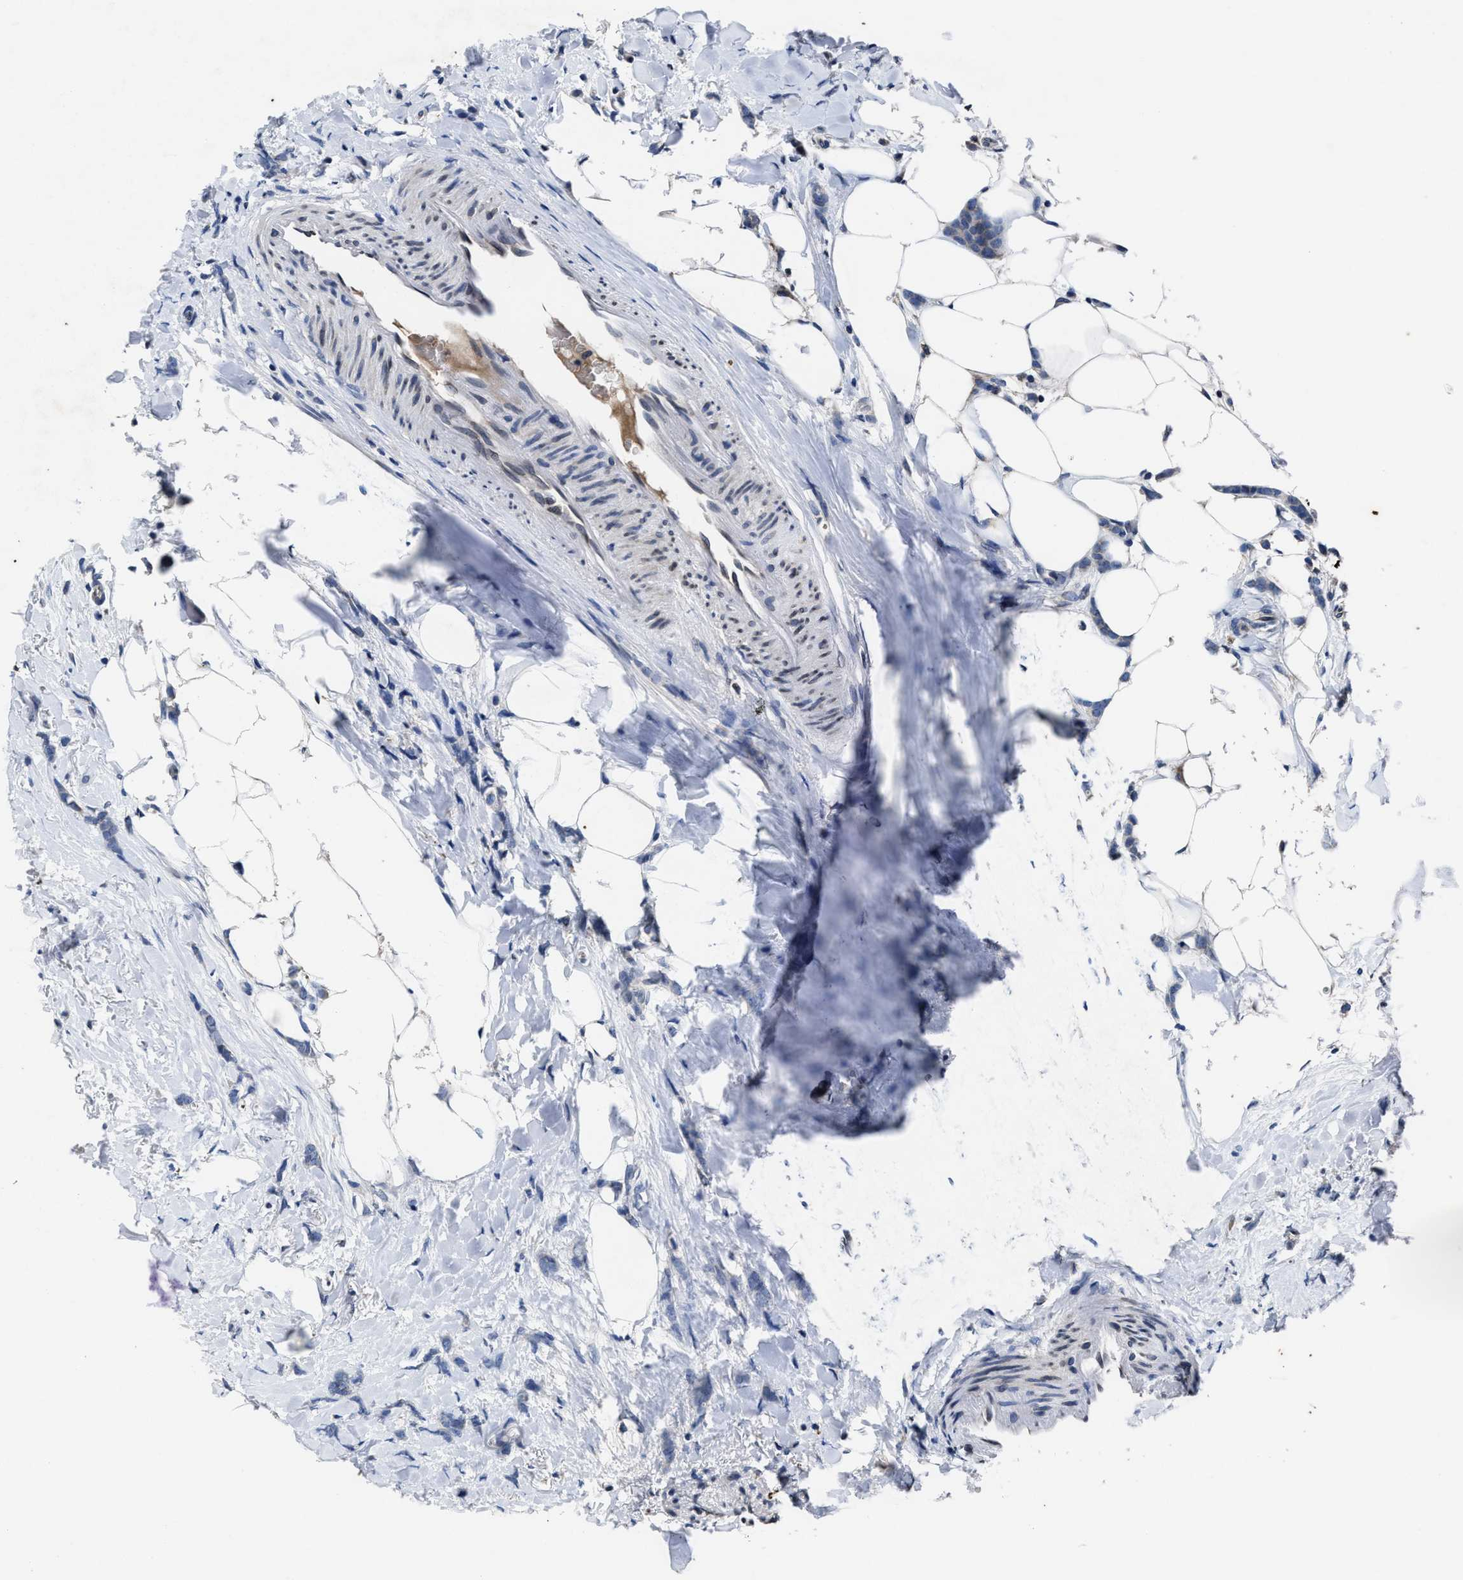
{"staining": {"intensity": "negative", "quantity": "none", "location": "none"}, "tissue": "breast cancer", "cell_type": "Tumor cells", "image_type": "cancer", "snomed": [{"axis": "morphology", "description": "Lobular carcinoma, in situ"}, {"axis": "morphology", "description": "Lobular carcinoma"}, {"axis": "topography", "description": "Breast"}], "caption": "Tumor cells are negative for brown protein staining in lobular carcinoma (breast). The staining was performed using DAB (3,3'-diaminobenzidine) to visualize the protein expression in brown, while the nuclei were stained in blue with hematoxylin (Magnification: 20x).", "gene": "CACNA1D", "patient": {"sex": "female", "age": 41}}